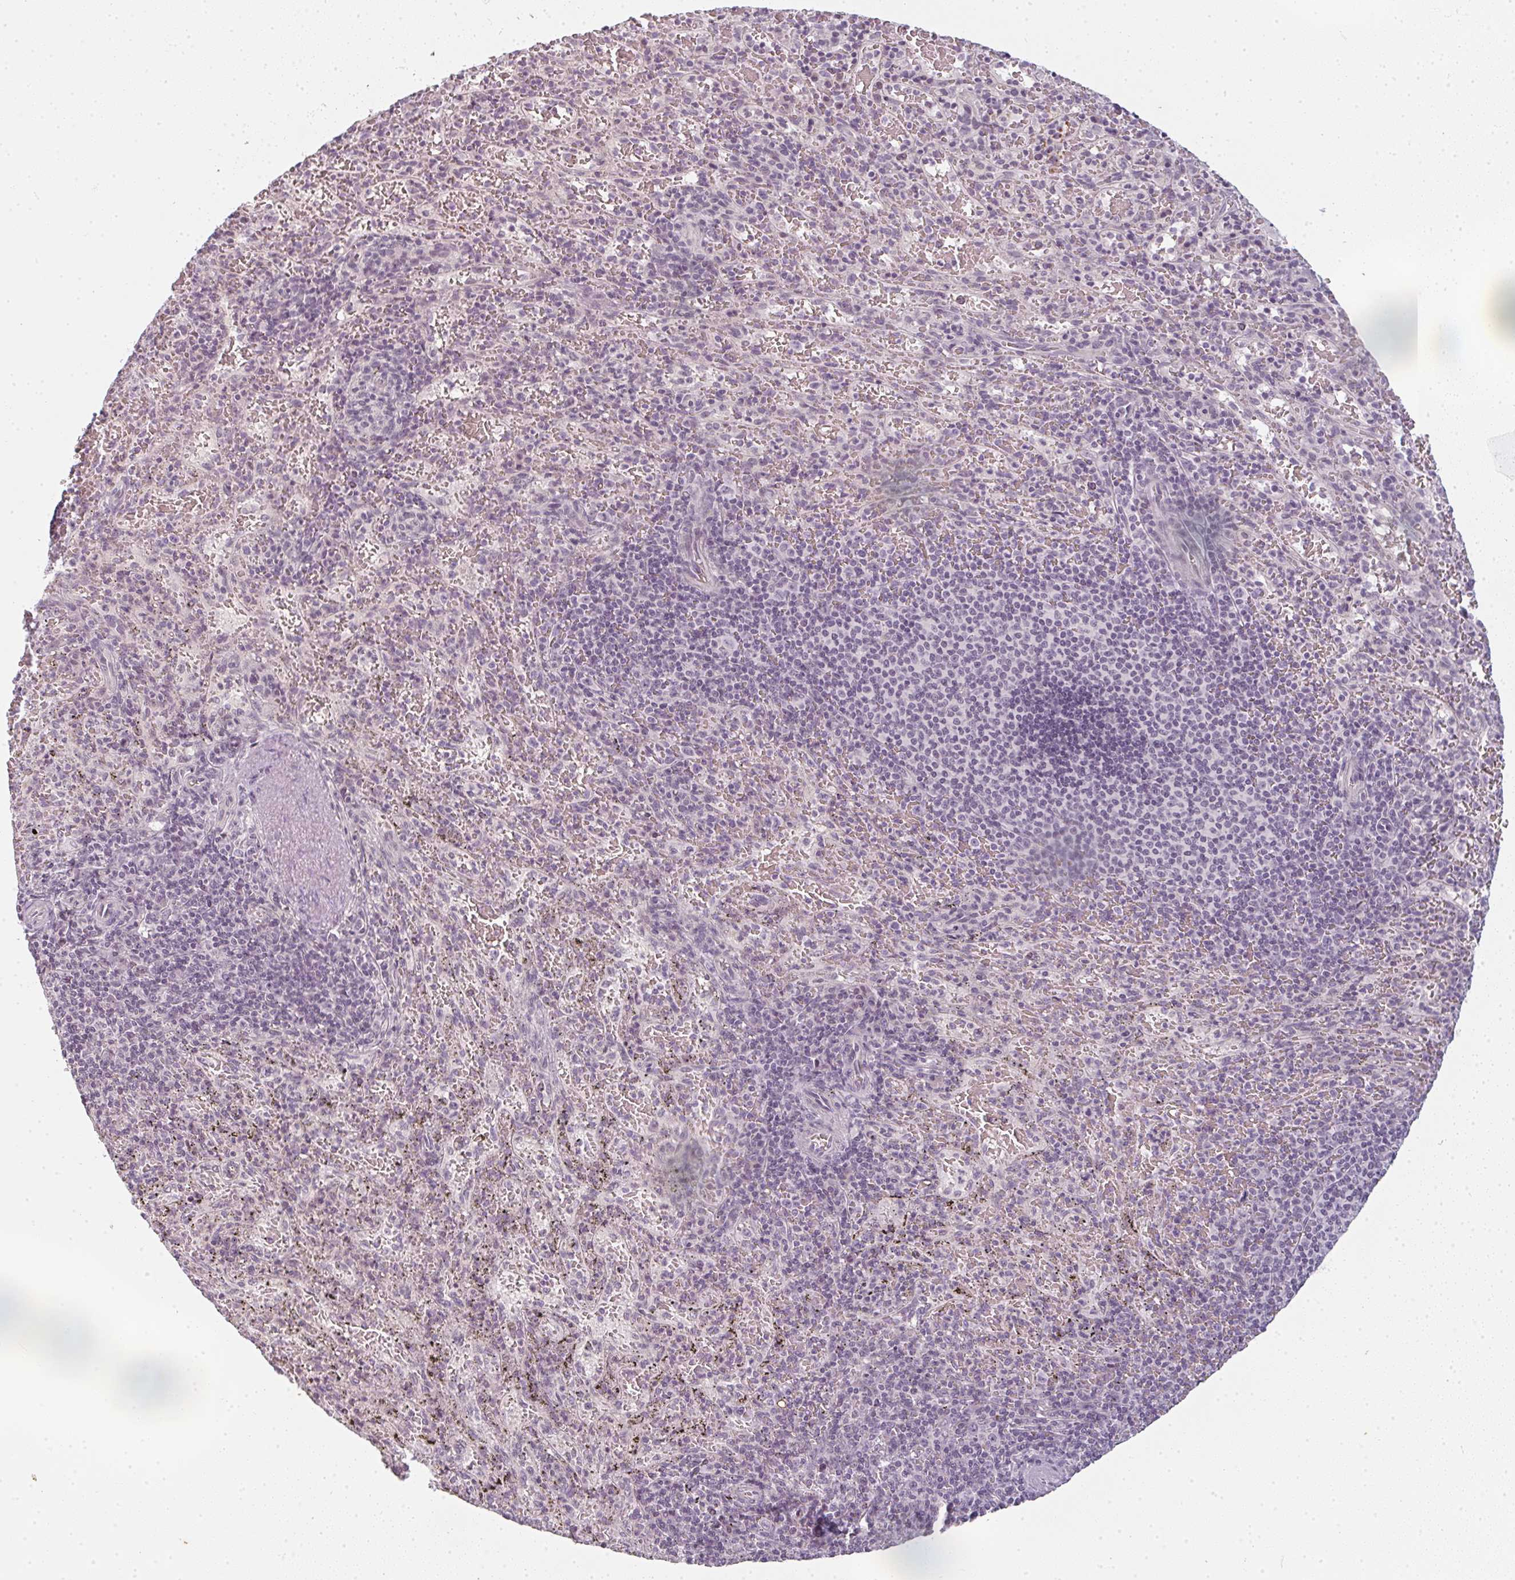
{"staining": {"intensity": "negative", "quantity": "none", "location": "none"}, "tissue": "spleen", "cell_type": "Cells in red pulp", "image_type": "normal", "snomed": [{"axis": "morphology", "description": "Normal tissue, NOS"}, {"axis": "topography", "description": "Spleen"}], "caption": "DAB (3,3'-diaminobenzidine) immunohistochemical staining of normal human spleen reveals no significant staining in cells in red pulp.", "gene": "RBBP6", "patient": {"sex": "male", "age": 57}}